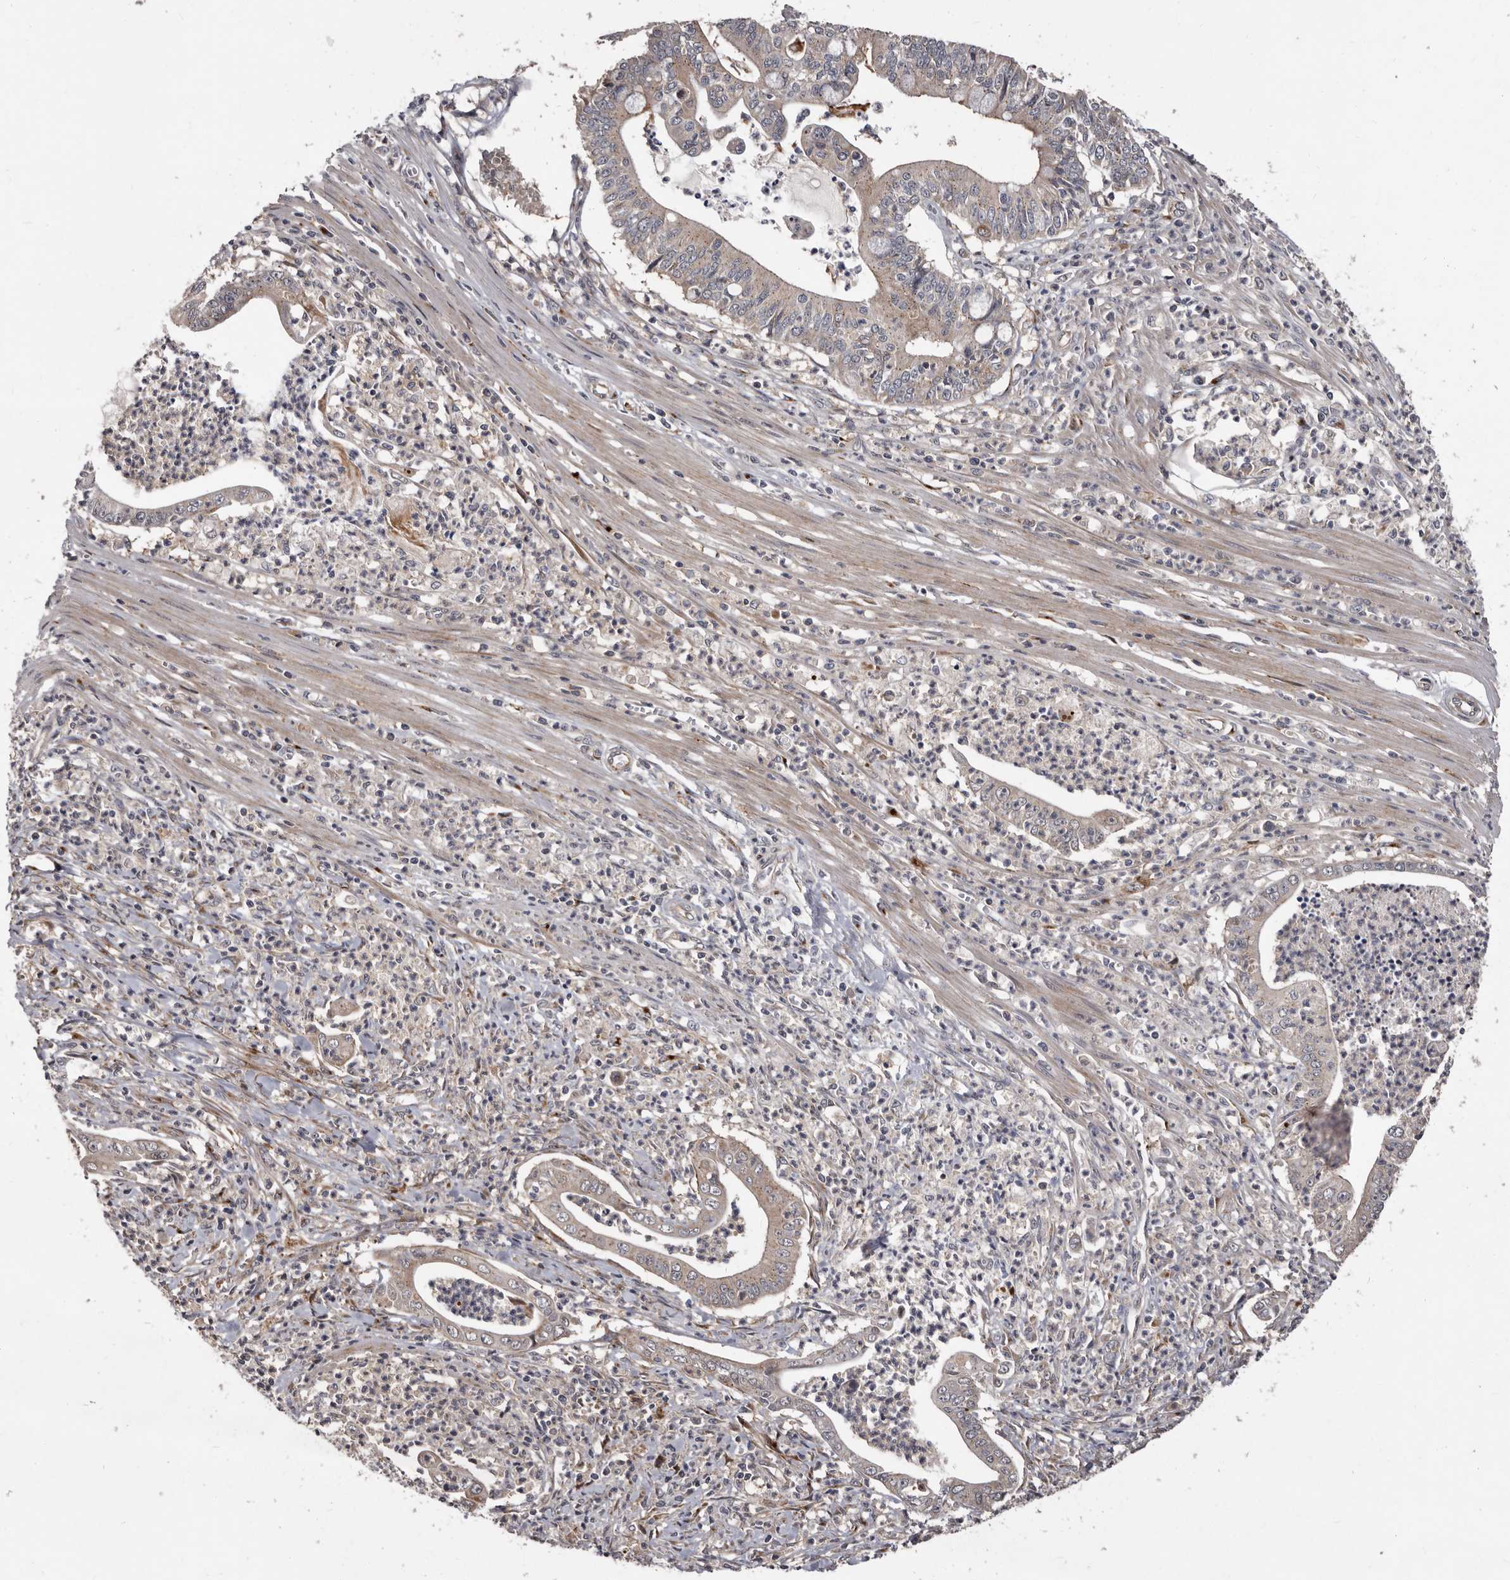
{"staining": {"intensity": "weak", "quantity": "25%-75%", "location": "cytoplasmic/membranous"}, "tissue": "pancreatic cancer", "cell_type": "Tumor cells", "image_type": "cancer", "snomed": [{"axis": "morphology", "description": "Adenocarcinoma, NOS"}, {"axis": "topography", "description": "Pancreas"}], "caption": "DAB (3,3'-diaminobenzidine) immunohistochemical staining of pancreatic adenocarcinoma reveals weak cytoplasmic/membranous protein staining in approximately 25%-75% of tumor cells.", "gene": "FLAD1", "patient": {"sex": "male", "age": 69}}